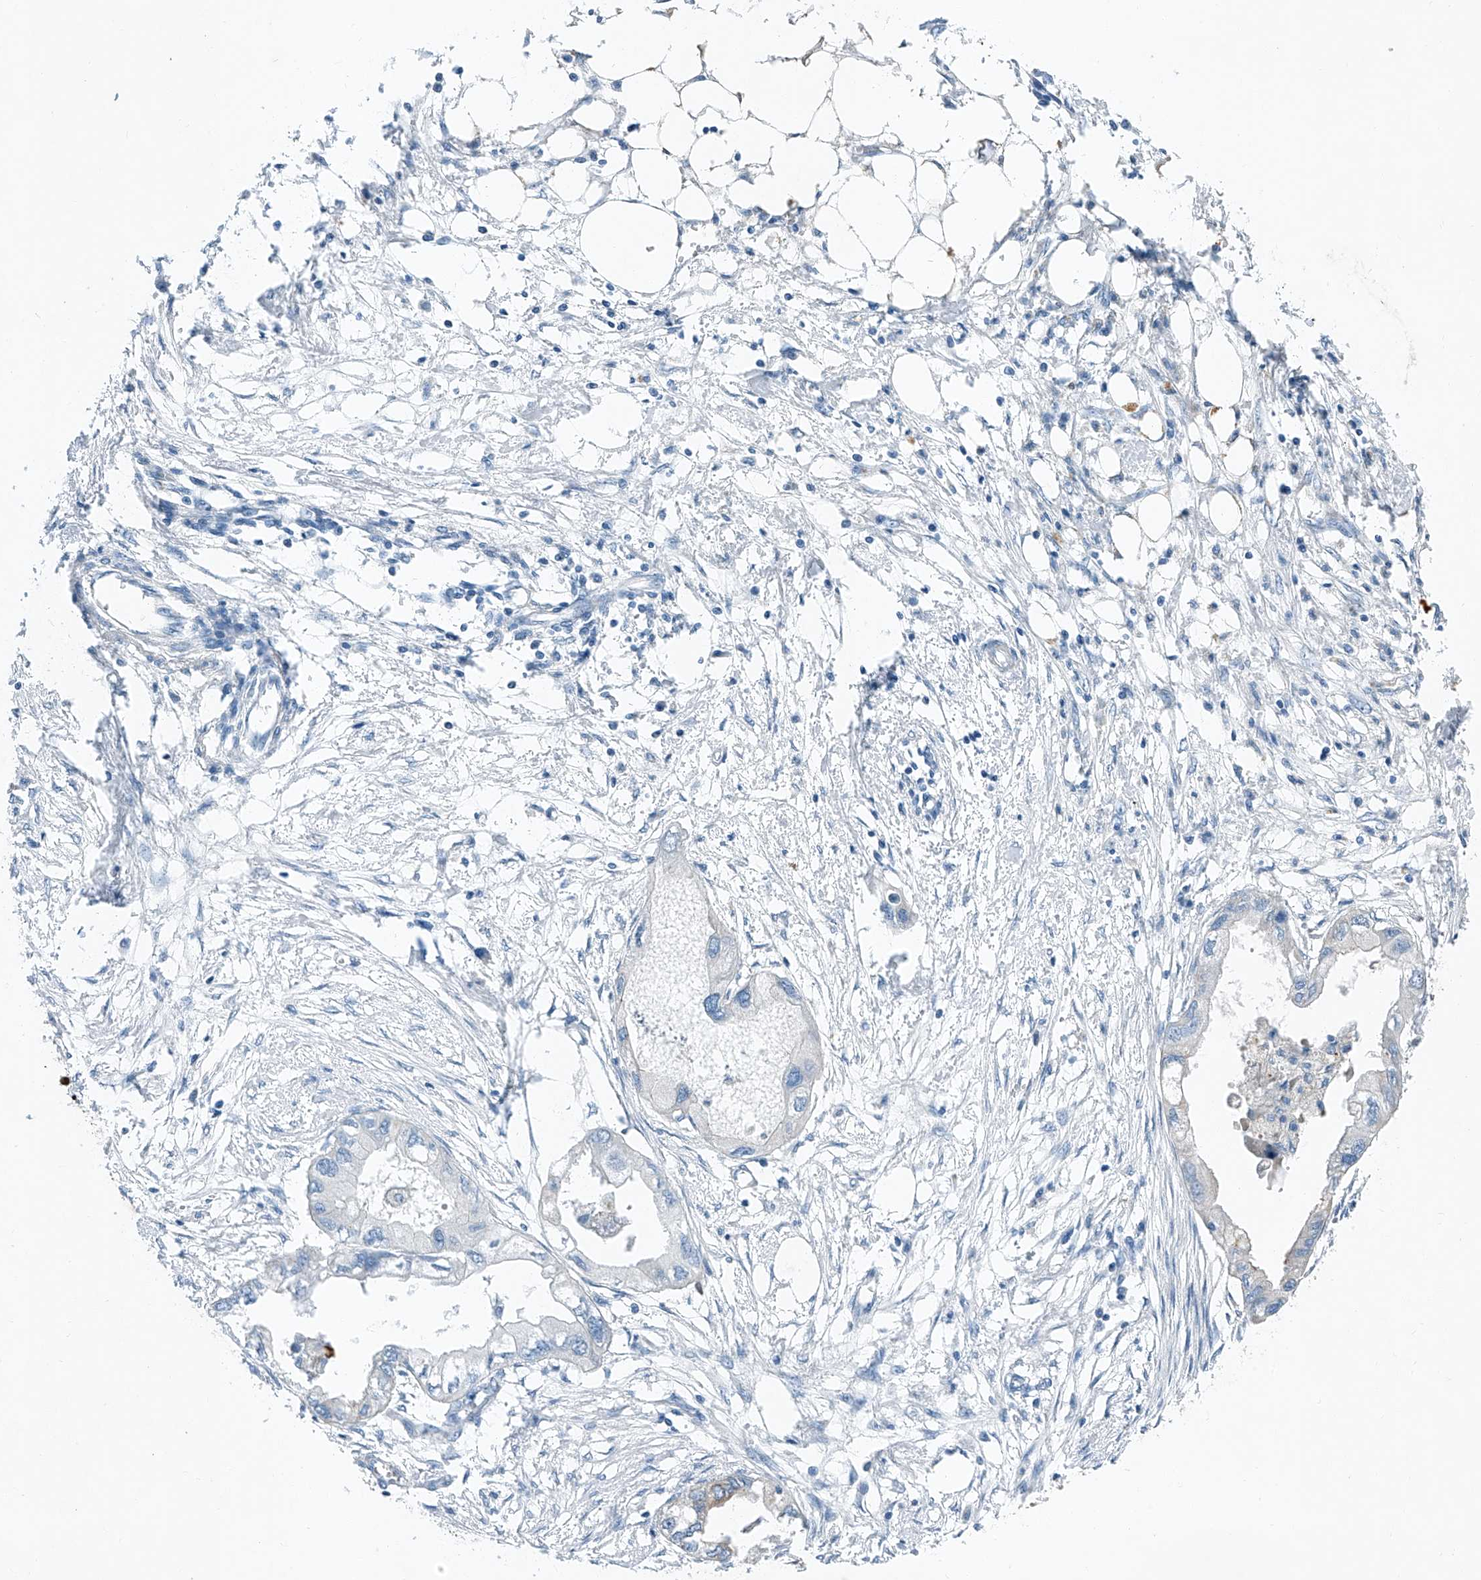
{"staining": {"intensity": "negative", "quantity": "none", "location": "none"}, "tissue": "endometrial cancer", "cell_type": "Tumor cells", "image_type": "cancer", "snomed": [{"axis": "morphology", "description": "Adenocarcinoma, NOS"}, {"axis": "morphology", "description": "Adenocarcinoma, metastatic, NOS"}, {"axis": "topography", "description": "Adipose tissue"}, {"axis": "topography", "description": "Endometrium"}], "caption": "Immunohistochemistry histopathology image of endometrial metastatic adenocarcinoma stained for a protein (brown), which reveals no positivity in tumor cells. (DAB (3,3'-diaminobenzidine) IHC visualized using brightfield microscopy, high magnification).", "gene": "MDGA1", "patient": {"sex": "female", "age": 67}}